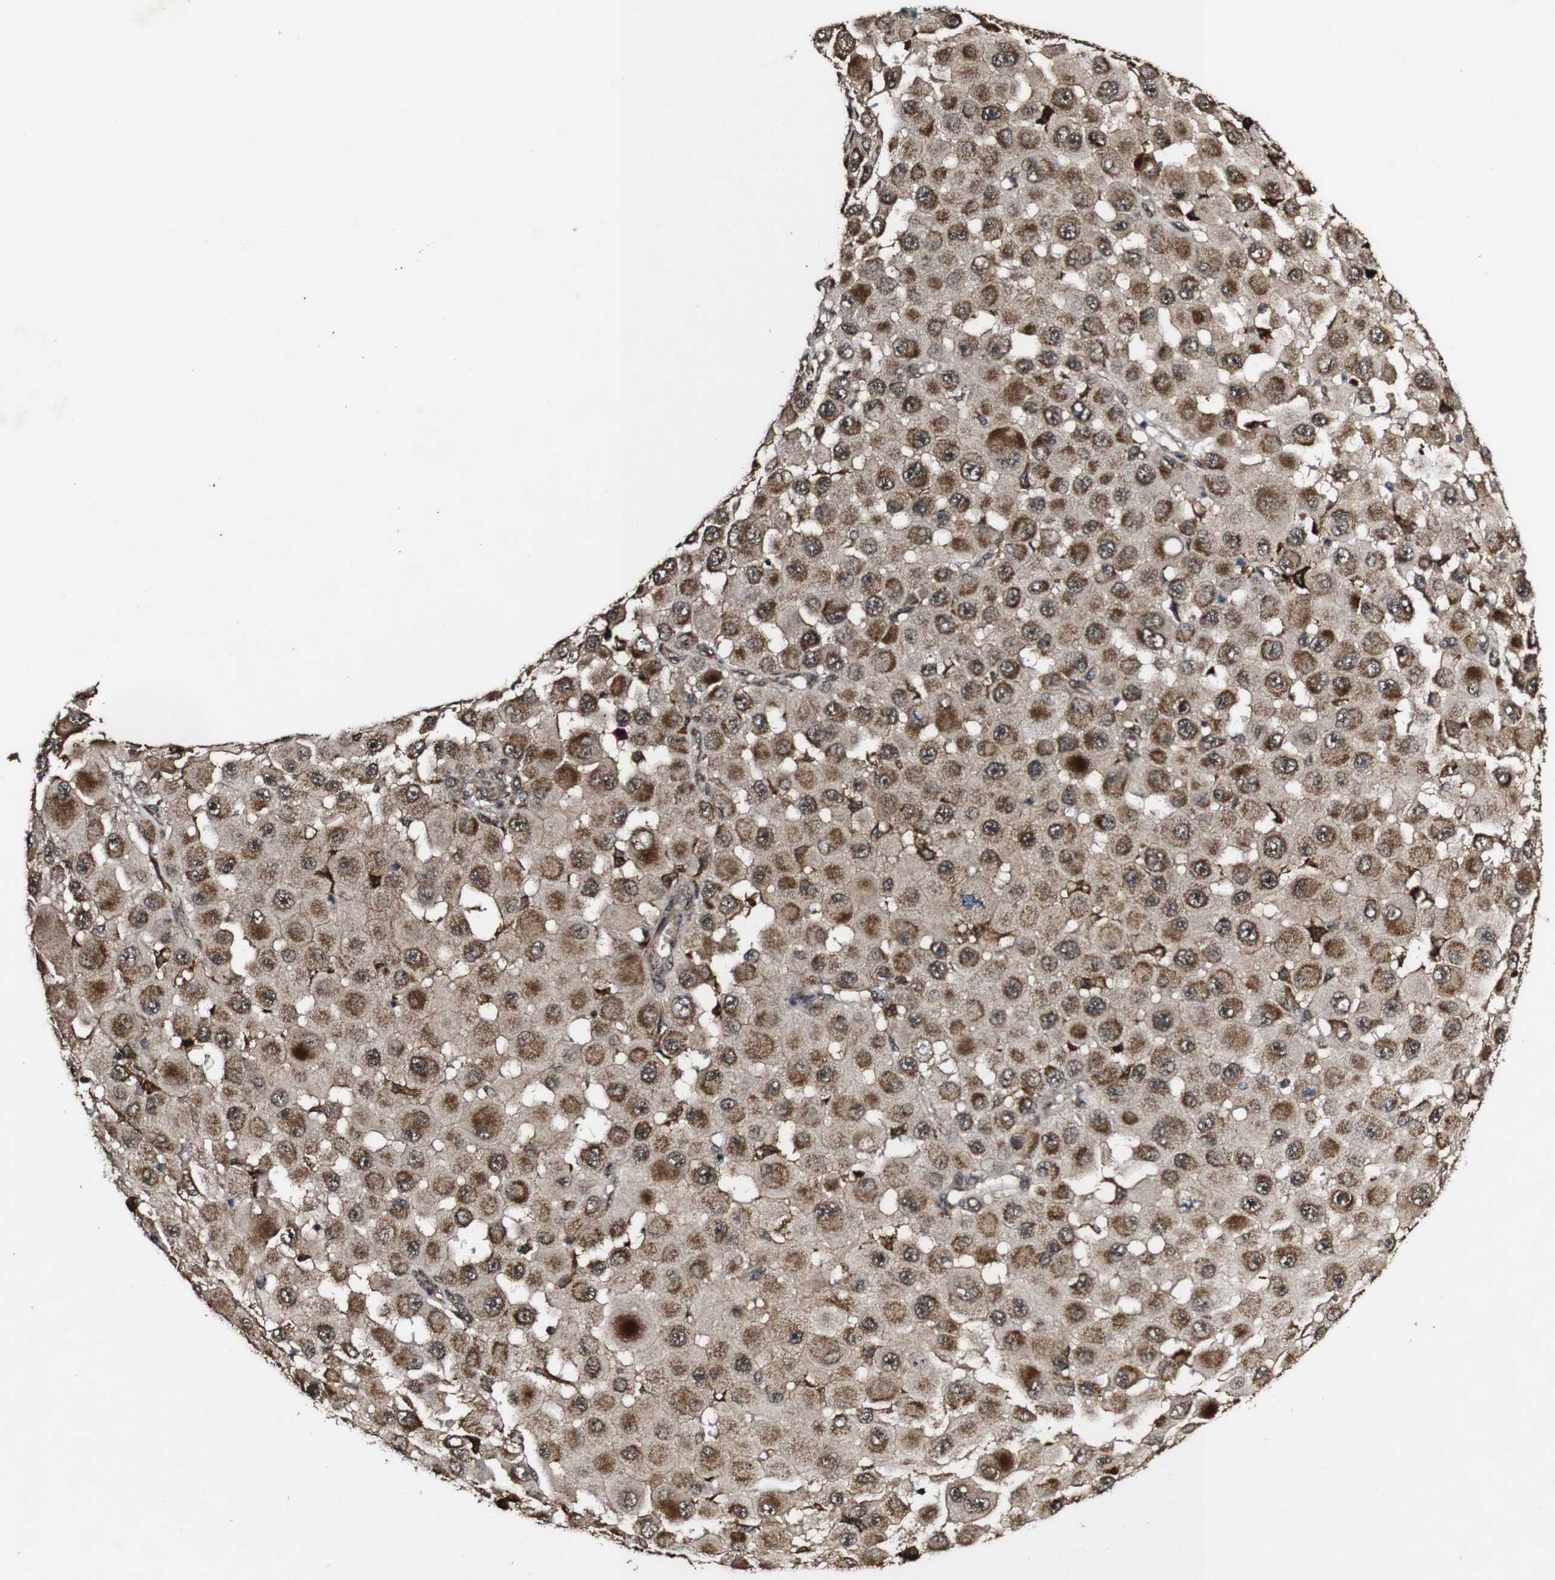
{"staining": {"intensity": "strong", "quantity": "25%-75%", "location": "cytoplasmic/membranous"}, "tissue": "melanoma", "cell_type": "Tumor cells", "image_type": "cancer", "snomed": [{"axis": "morphology", "description": "Malignant melanoma, NOS"}, {"axis": "topography", "description": "Skin"}], "caption": "This histopathology image demonstrates IHC staining of malignant melanoma, with high strong cytoplasmic/membranous staining in about 25%-75% of tumor cells.", "gene": "BTN3A3", "patient": {"sex": "male", "age": 56}}